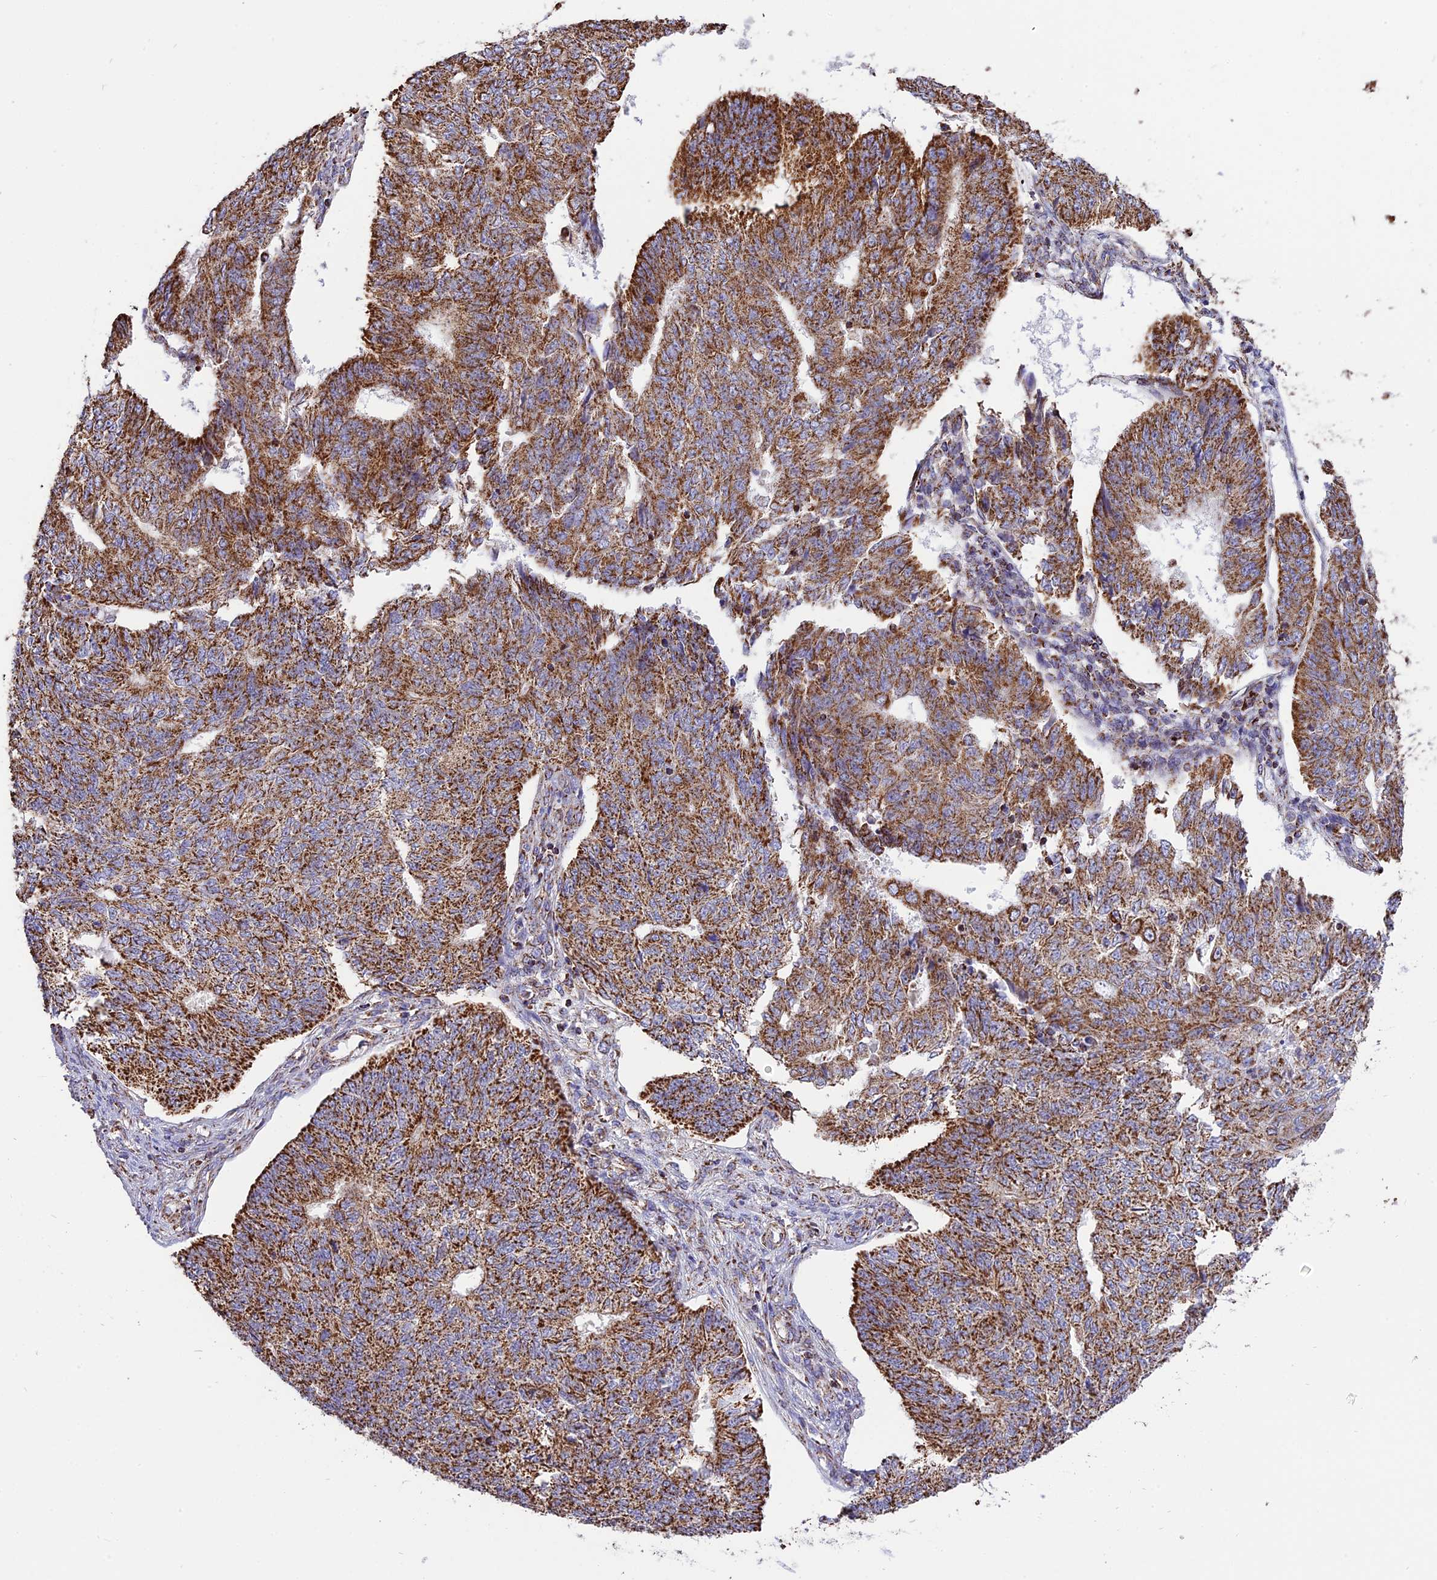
{"staining": {"intensity": "strong", "quantity": ">75%", "location": "cytoplasmic/membranous"}, "tissue": "endometrial cancer", "cell_type": "Tumor cells", "image_type": "cancer", "snomed": [{"axis": "morphology", "description": "Adenocarcinoma, NOS"}, {"axis": "topography", "description": "Endometrium"}], "caption": "About >75% of tumor cells in endometrial cancer reveal strong cytoplasmic/membranous protein staining as visualized by brown immunohistochemical staining.", "gene": "TTC4", "patient": {"sex": "female", "age": 32}}